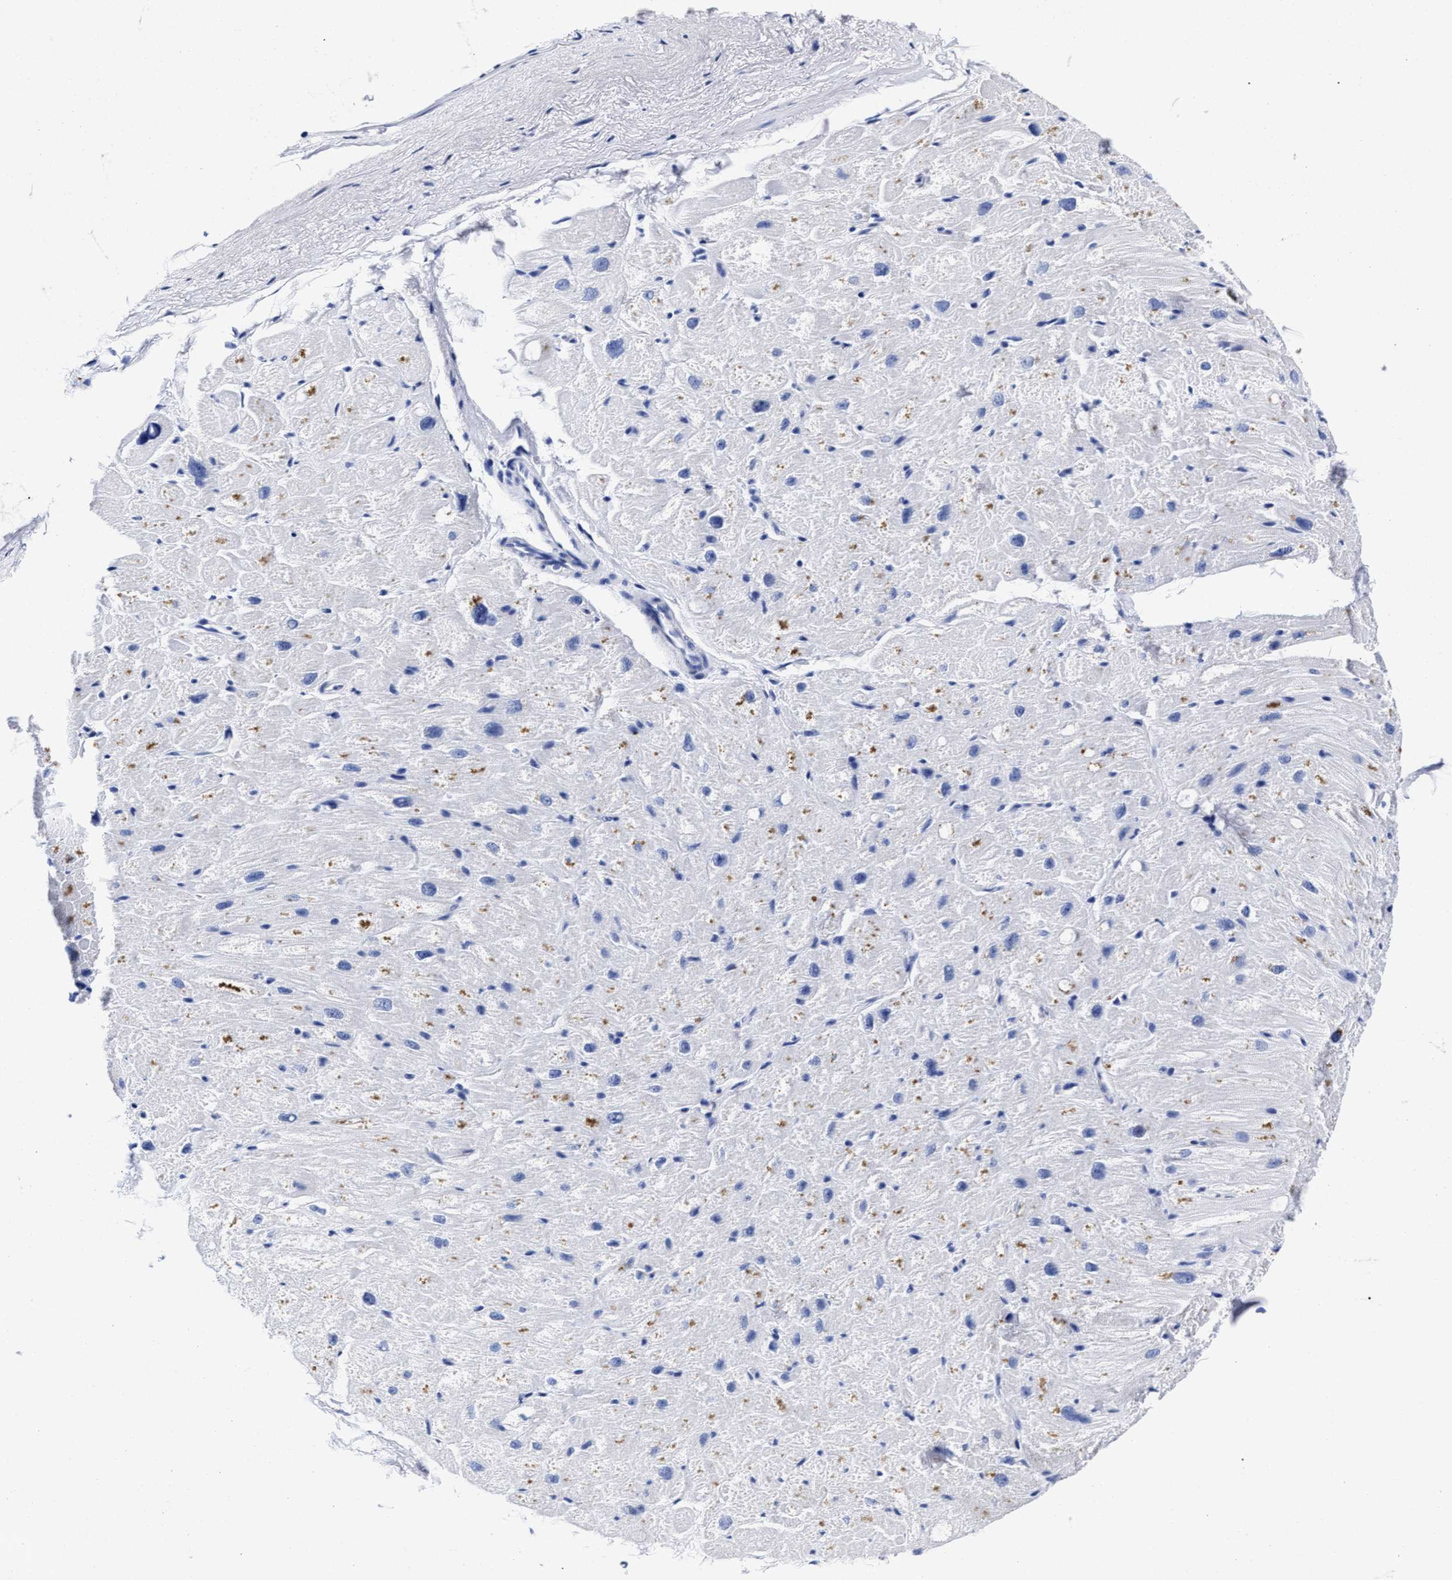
{"staining": {"intensity": "moderate", "quantity": "<25%", "location": "cytoplasmic/membranous"}, "tissue": "heart muscle", "cell_type": "Cardiomyocytes", "image_type": "normal", "snomed": [{"axis": "morphology", "description": "Normal tissue, NOS"}, {"axis": "topography", "description": "Heart"}], "caption": "A low amount of moderate cytoplasmic/membranous positivity is present in approximately <25% of cardiomyocytes in benign heart muscle.", "gene": "LRRC8E", "patient": {"sex": "male", "age": 49}}